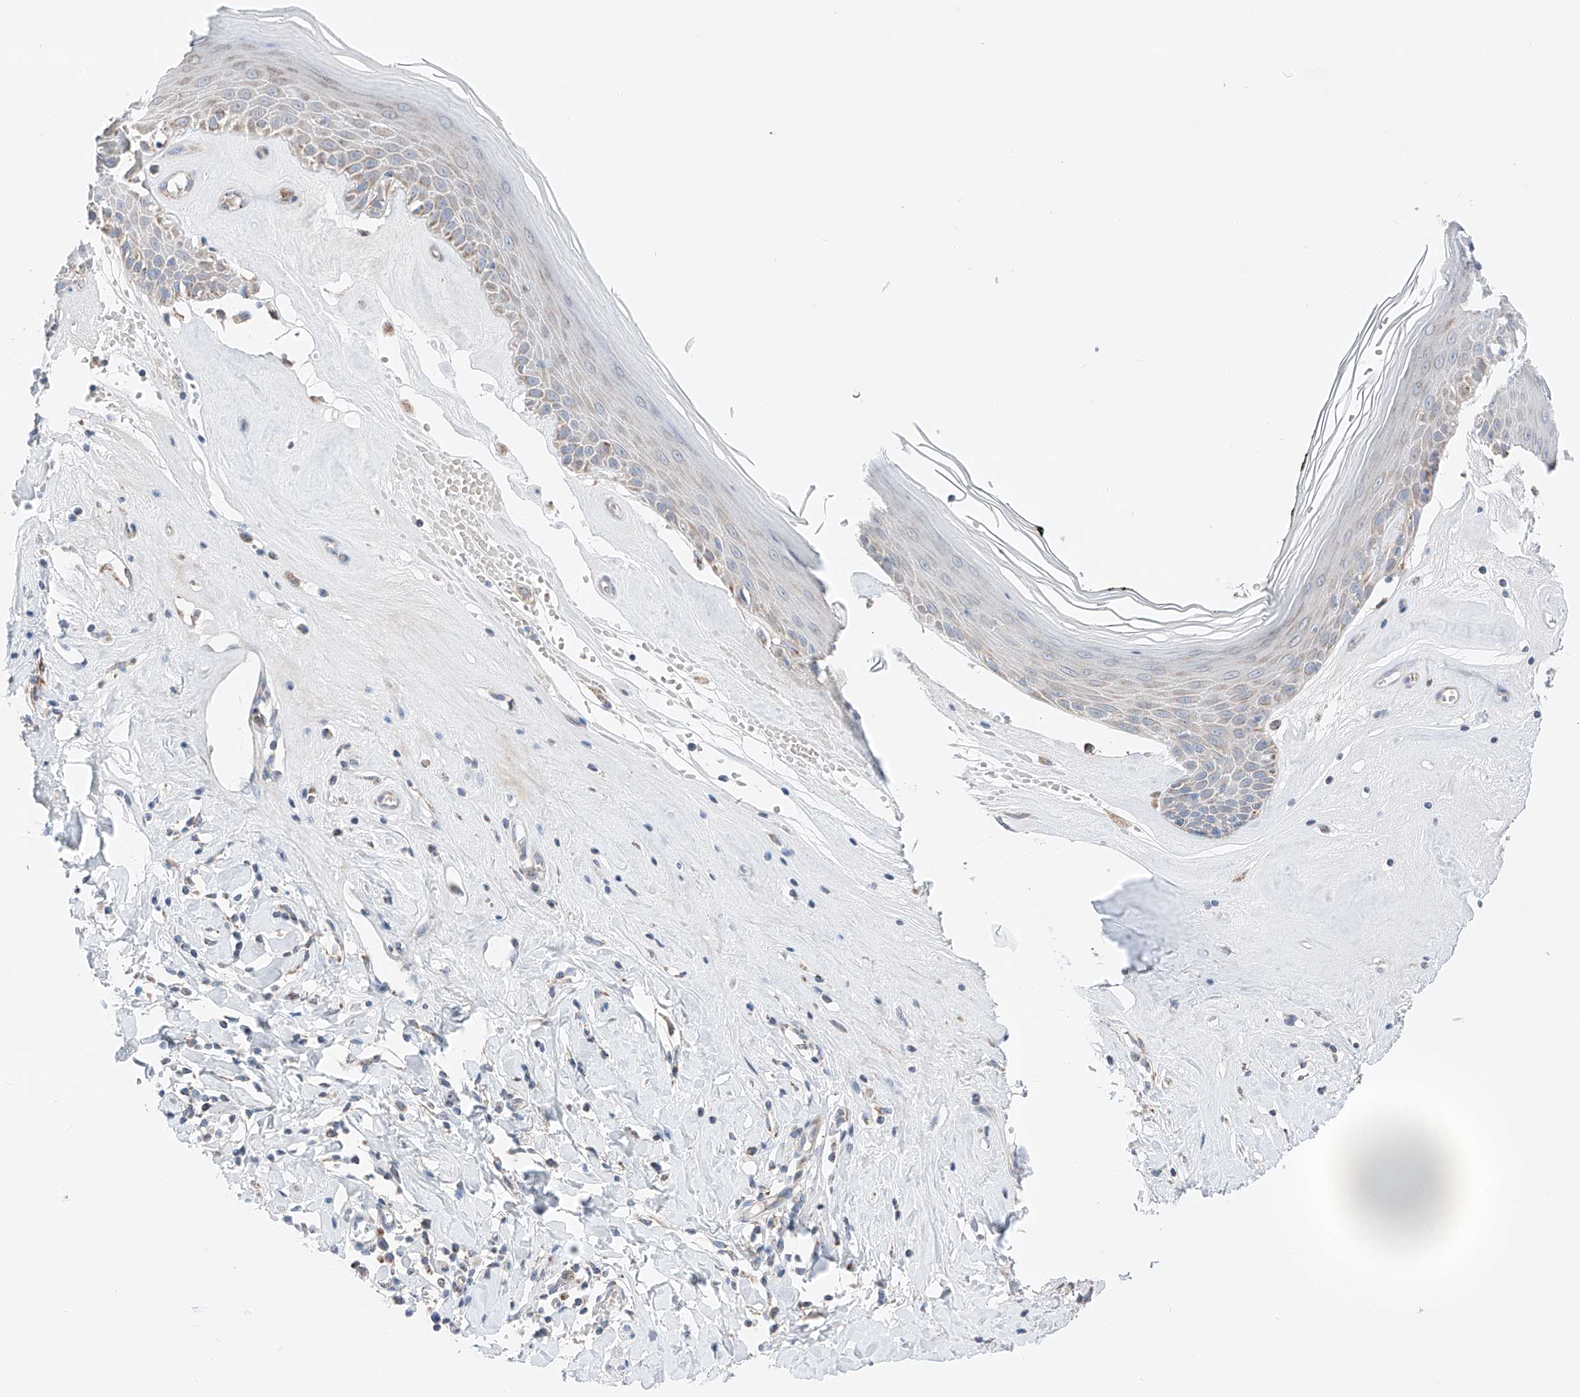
{"staining": {"intensity": "weak", "quantity": "25%-75%", "location": "cytoplasmic/membranous"}, "tissue": "skin", "cell_type": "Epidermal cells", "image_type": "normal", "snomed": [{"axis": "morphology", "description": "Normal tissue, NOS"}, {"axis": "morphology", "description": "Inflammation, NOS"}, {"axis": "topography", "description": "Vulva"}], "caption": "DAB immunohistochemical staining of normal skin displays weak cytoplasmic/membranous protein positivity in about 25%-75% of epidermal cells. The staining was performed using DAB (3,3'-diaminobenzidine) to visualize the protein expression in brown, while the nuclei were stained in blue with hematoxylin (Magnification: 20x).", "gene": "MRAP", "patient": {"sex": "female", "age": 84}}